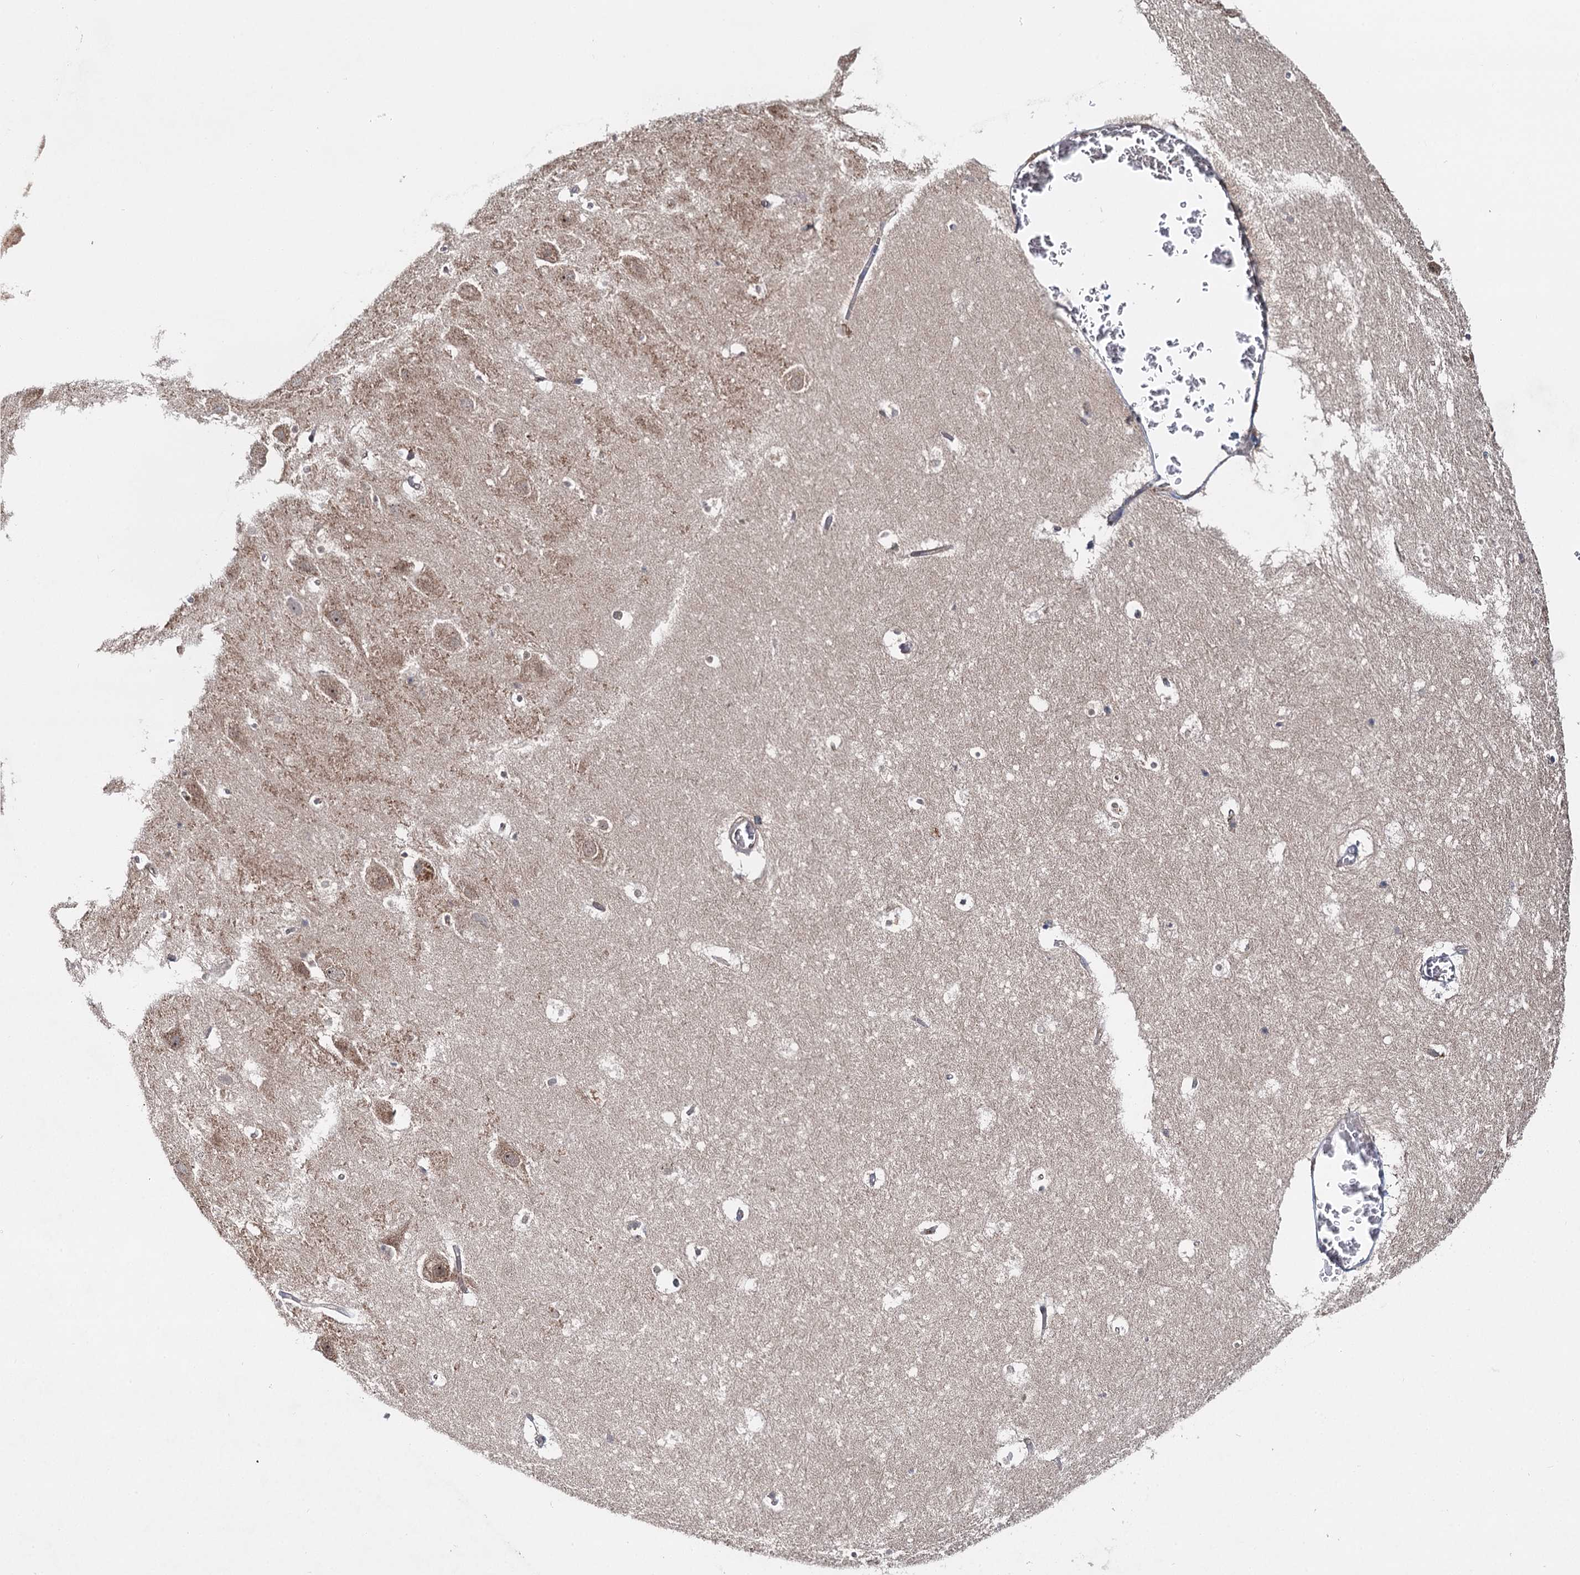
{"staining": {"intensity": "weak", "quantity": "<25%", "location": "cytoplasmic/membranous"}, "tissue": "hippocampus", "cell_type": "Glial cells", "image_type": "normal", "snomed": [{"axis": "morphology", "description": "Normal tissue, NOS"}, {"axis": "topography", "description": "Hippocampus"}], "caption": "Immunohistochemistry (IHC) image of normal hippocampus: human hippocampus stained with DAB (3,3'-diaminobenzidine) shows no significant protein staining in glial cells.", "gene": "WDR44", "patient": {"sex": "female", "age": 52}}